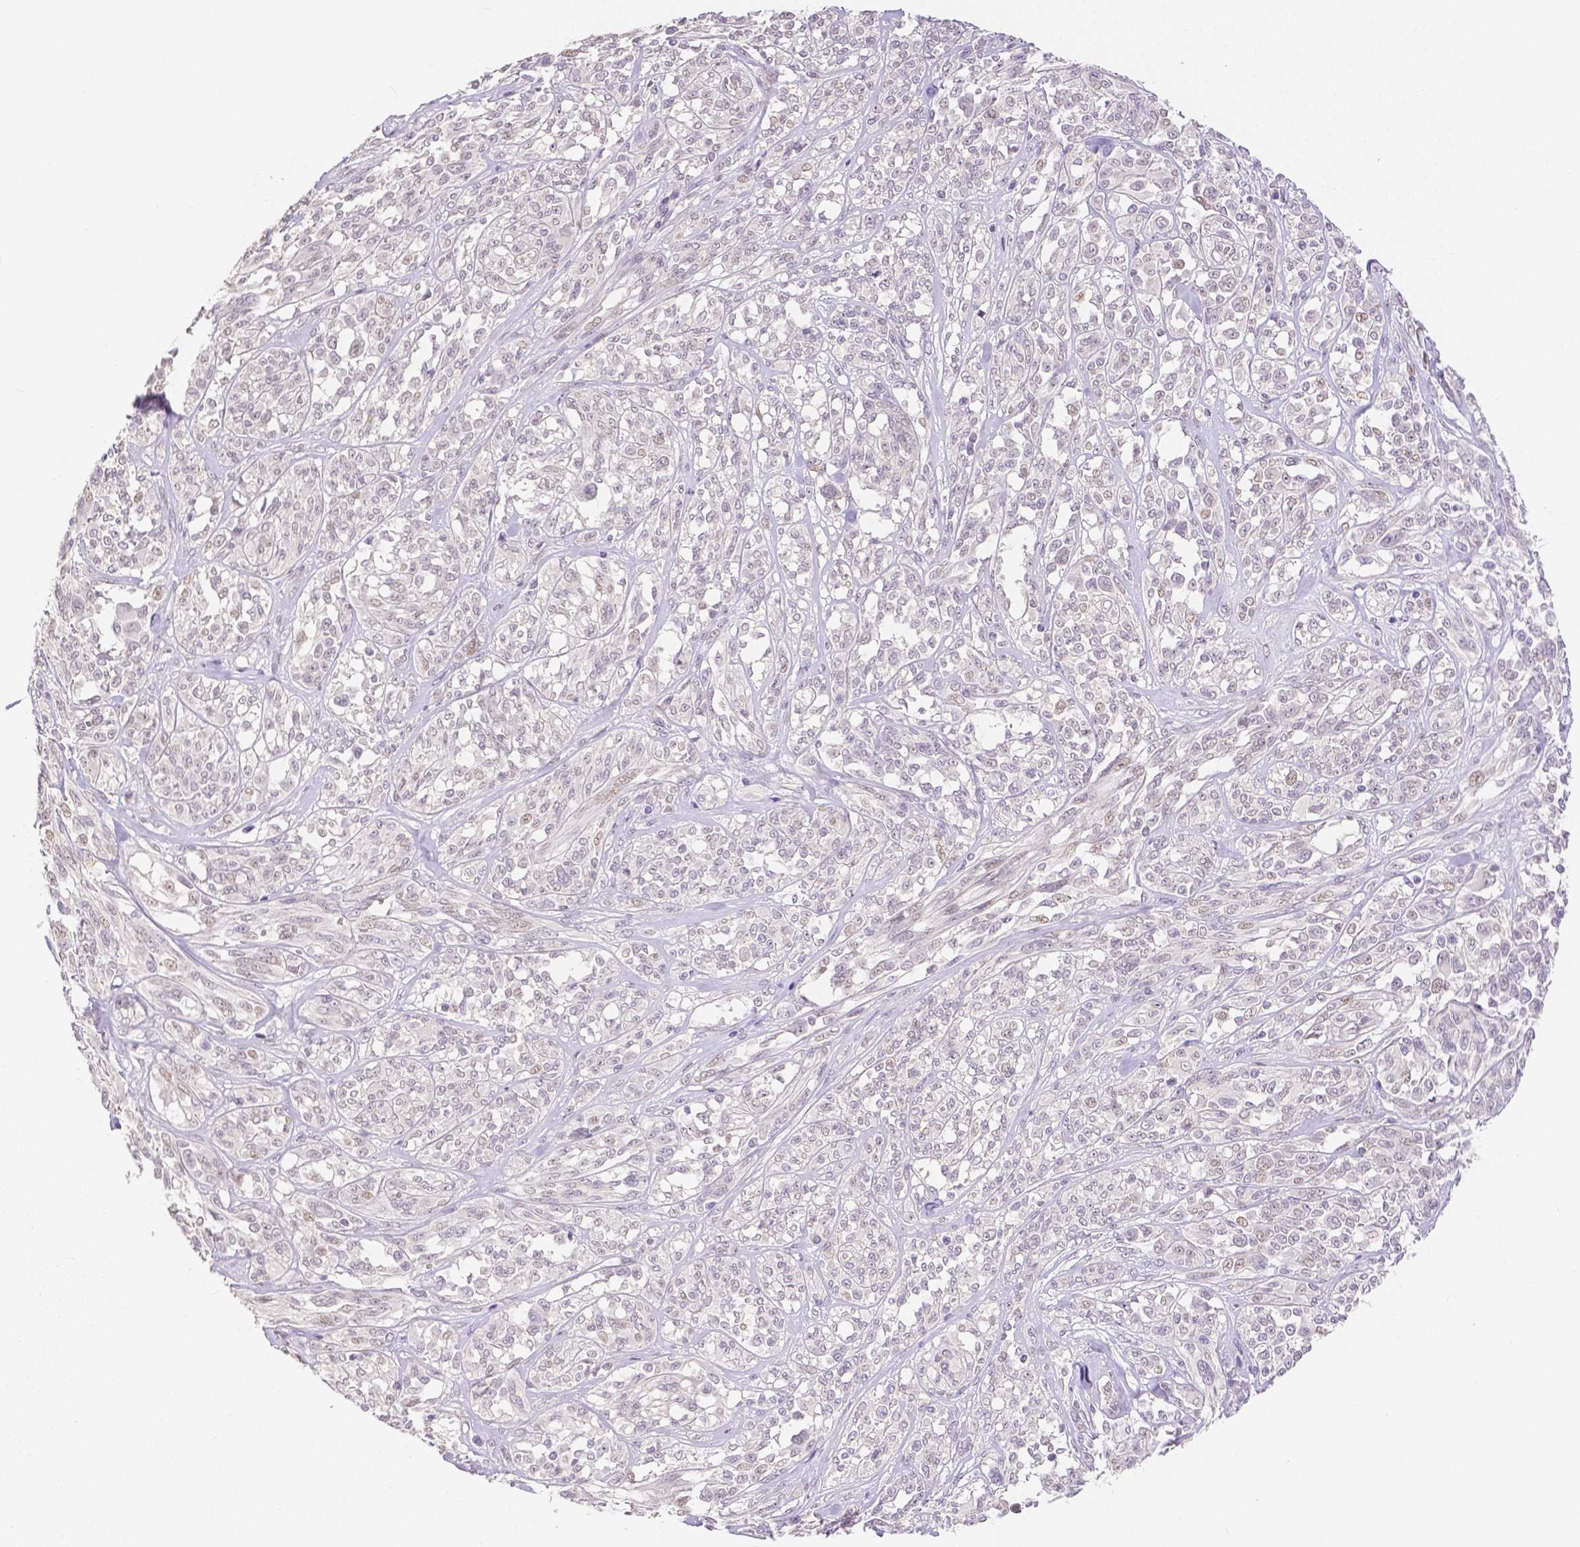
{"staining": {"intensity": "negative", "quantity": "none", "location": "none"}, "tissue": "melanoma", "cell_type": "Tumor cells", "image_type": "cancer", "snomed": [{"axis": "morphology", "description": "Malignant melanoma, NOS"}, {"axis": "topography", "description": "Skin"}], "caption": "Immunohistochemical staining of malignant melanoma reveals no significant positivity in tumor cells.", "gene": "OCLN", "patient": {"sex": "female", "age": 91}}